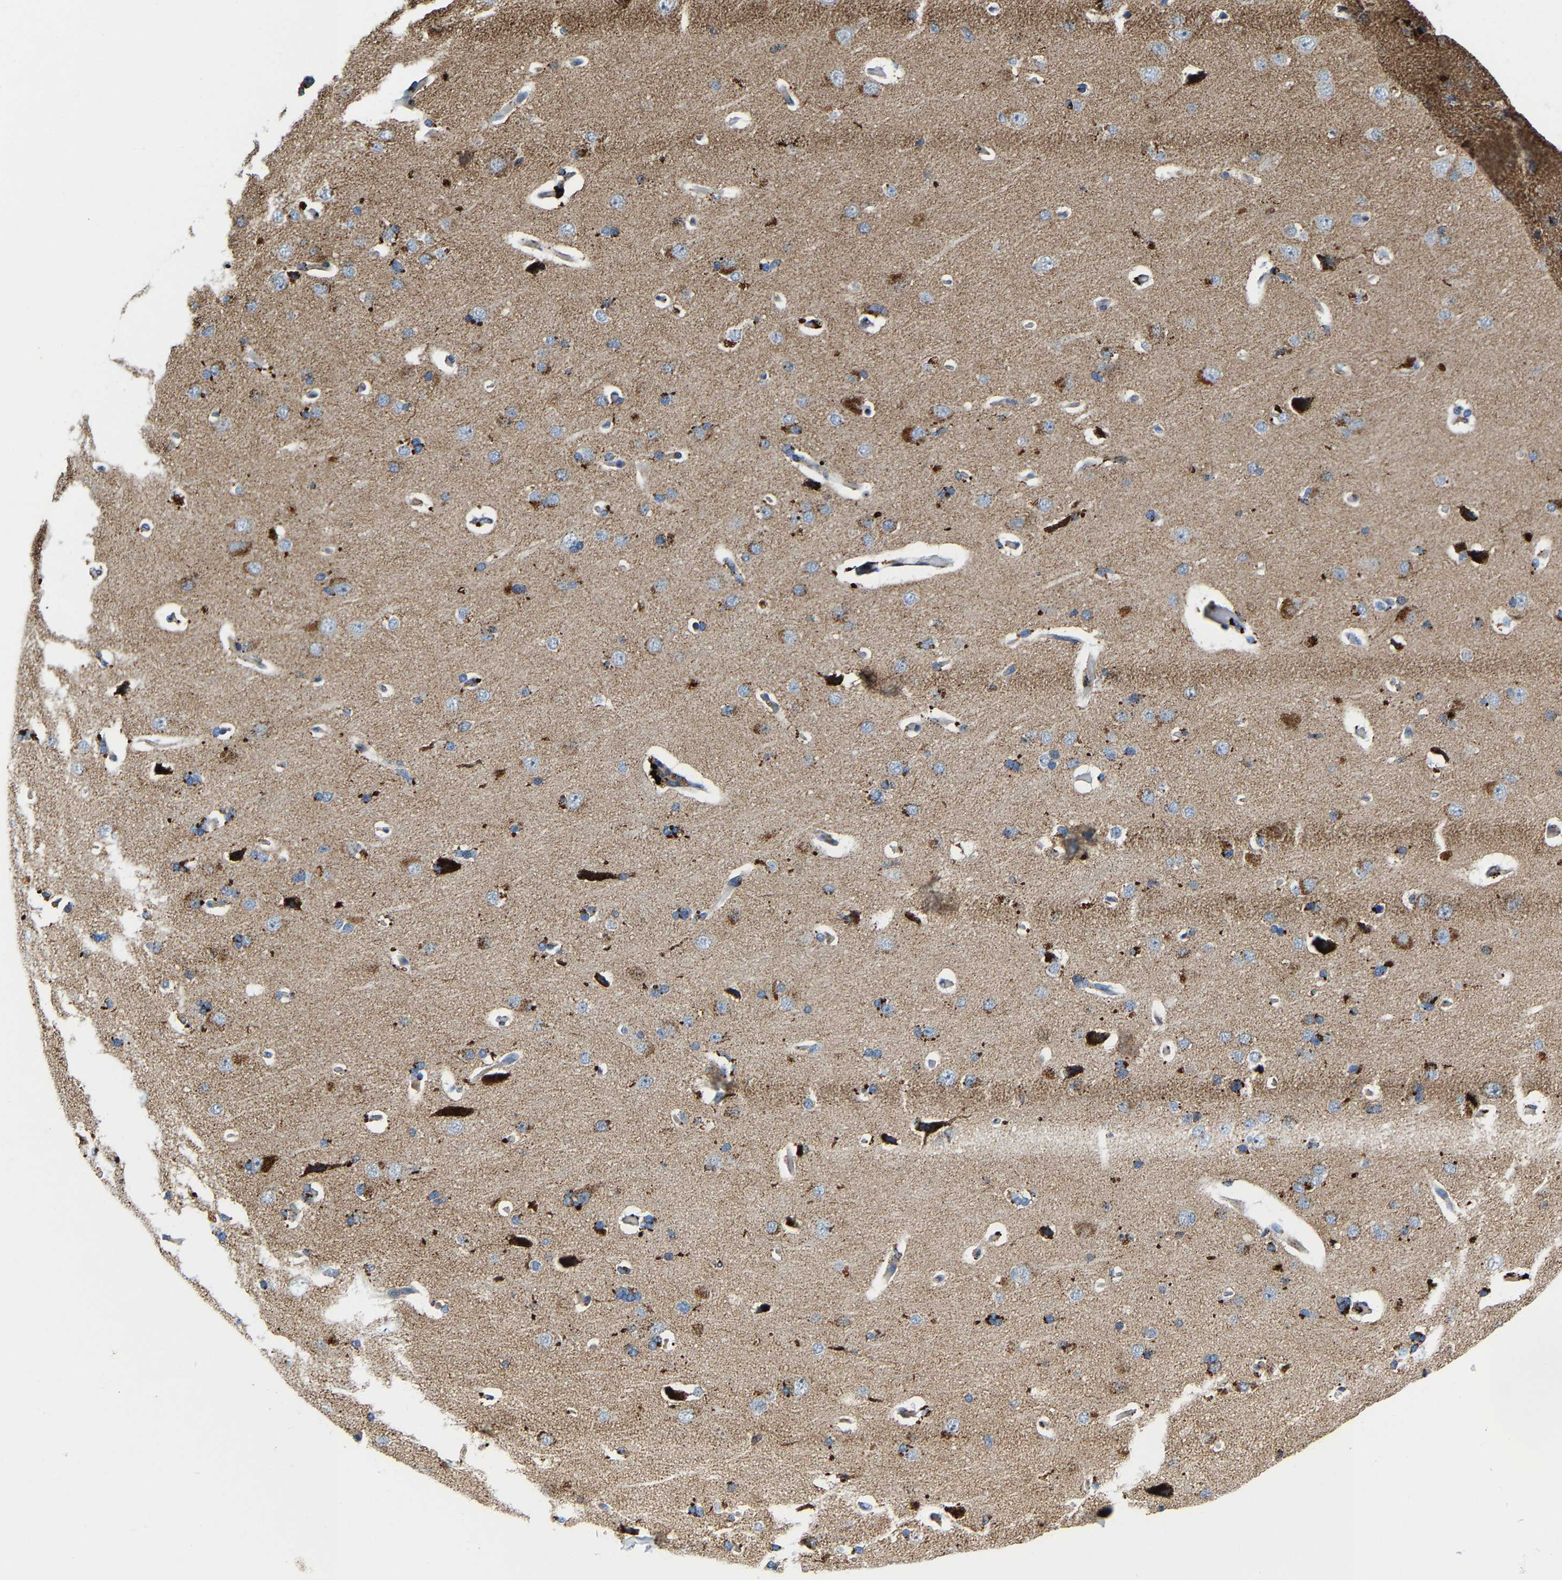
{"staining": {"intensity": "weak", "quantity": ">75%", "location": "cytoplasmic/membranous"}, "tissue": "cerebral cortex", "cell_type": "Endothelial cells", "image_type": "normal", "snomed": [{"axis": "morphology", "description": "Normal tissue, NOS"}, {"axis": "topography", "description": "Cerebral cortex"}], "caption": "Benign cerebral cortex was stained to show a protein in brown. There is low levels of weak cytoplasmic/membranous positivity in about >75% of endothelial cells.", "gene": "DPP7", "patient": {"sex": "male", "age": 62}}